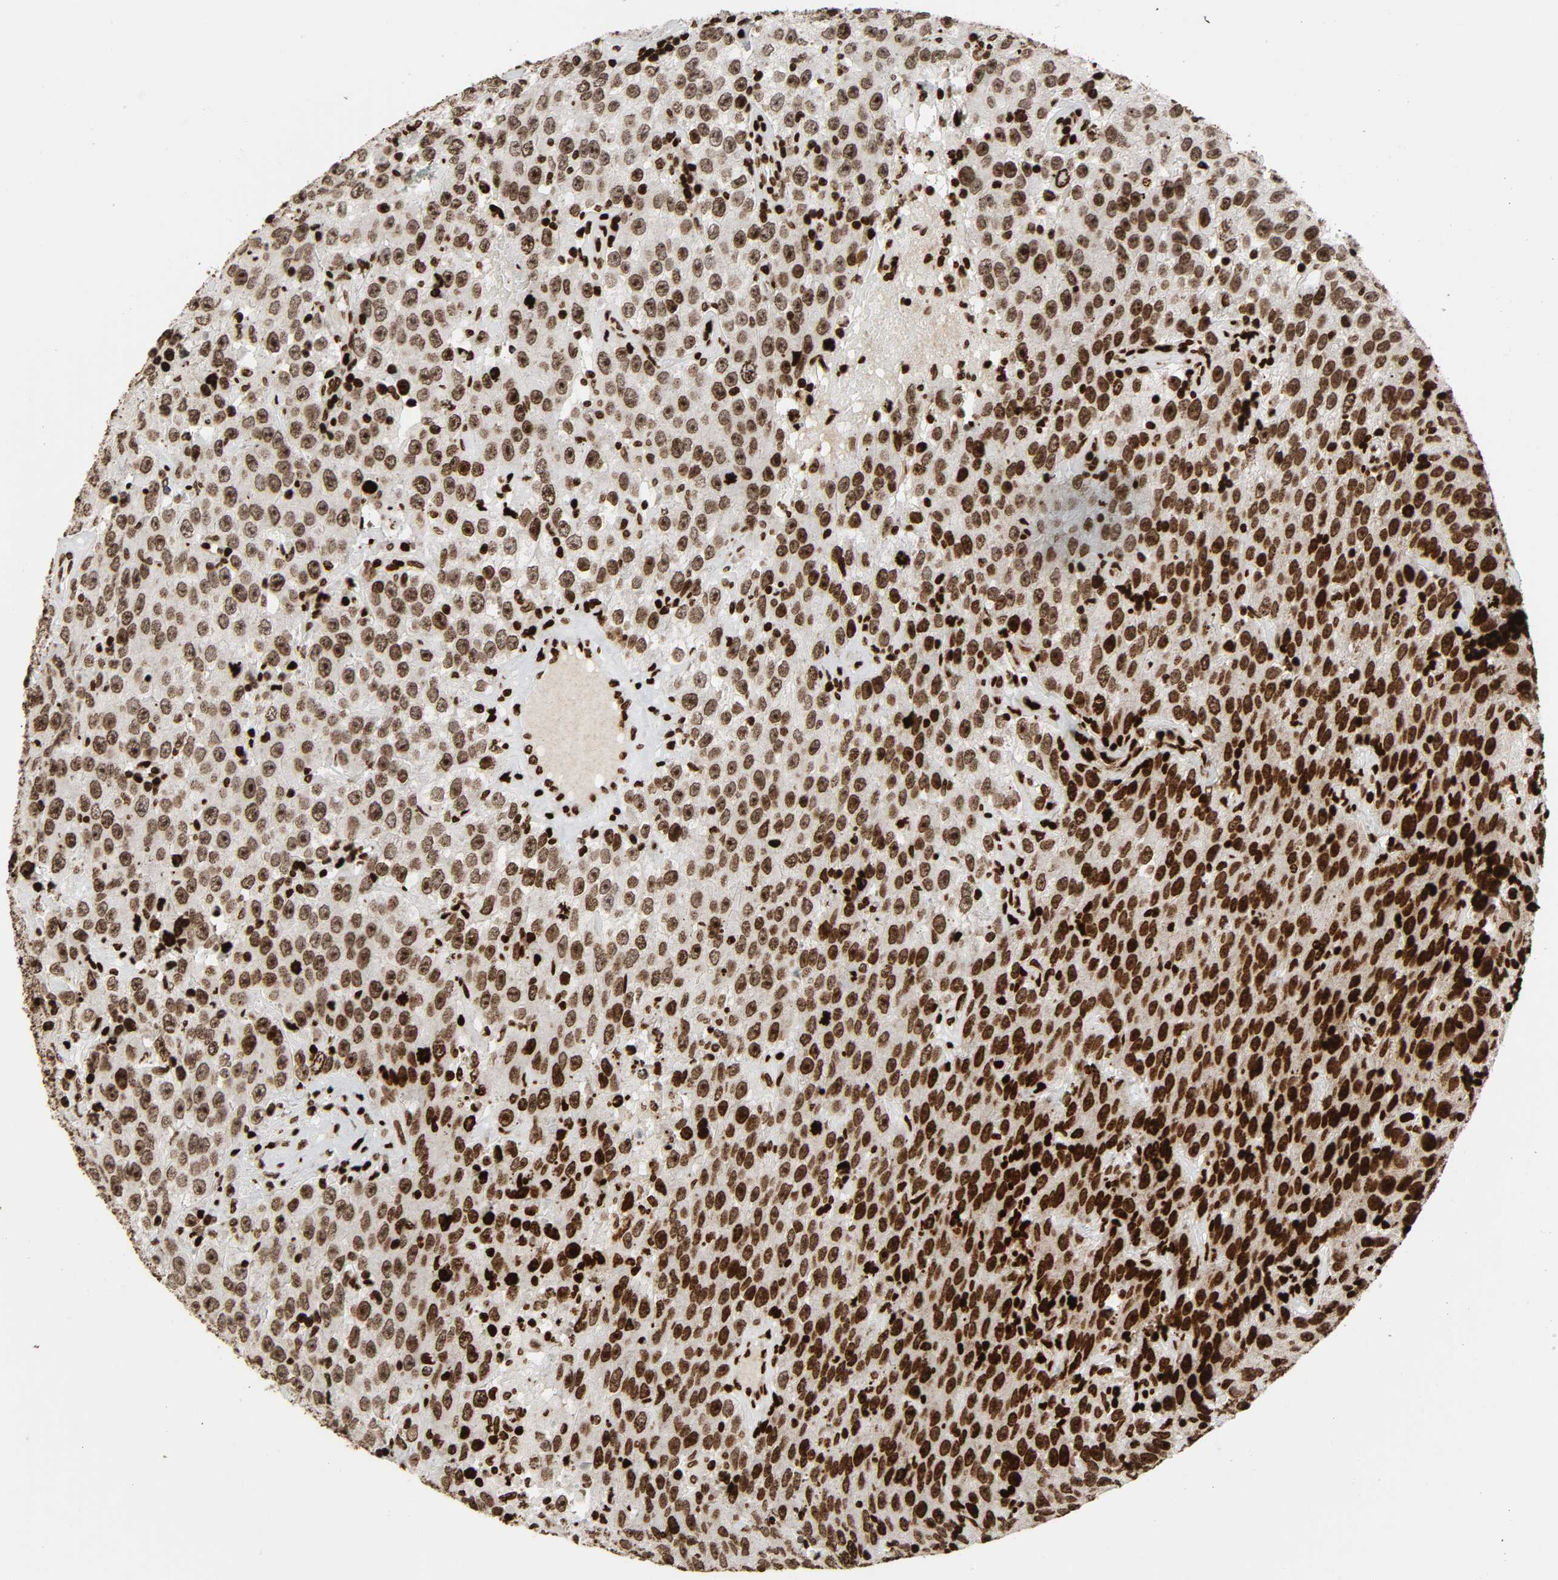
{"staining": {"intensity": "moderate", "quantity": ">75%", "location": "nuclear"}, "tissue": "testis cancer", "cell_type": "Tumor cells", "image_type": "cancer", "snomed": [{"axis": "morphology", "description": "Seminoma, NOS"}, {"axis": "topography", "description": "Testis"}], "caption": "Immunohistochemical staining of testis seminoma displays moderate nuclear protein staining in approximately >75% of tumor cells.", "gene": "RXRA", "patient": {"sex": "male", "age": 52}}